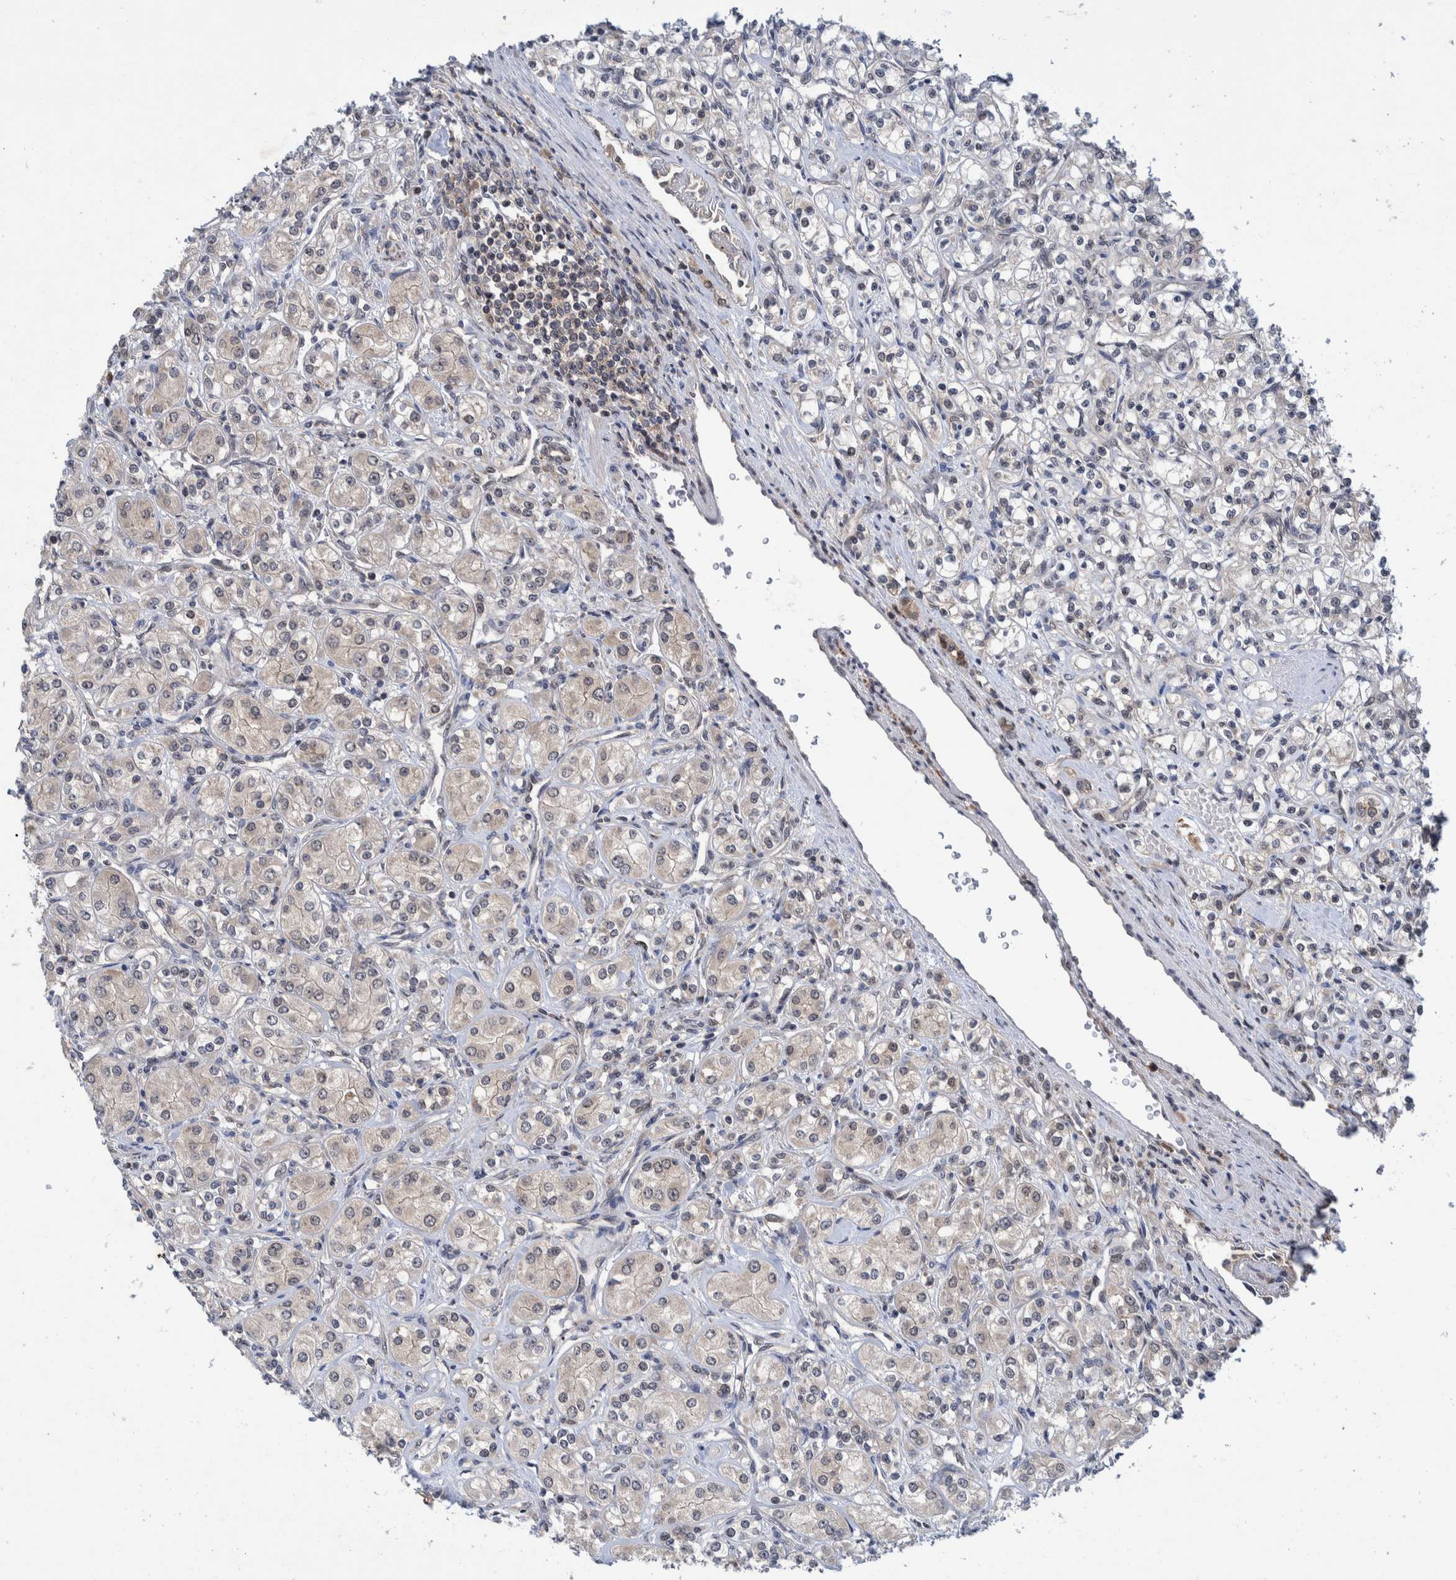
{"staining": {"intensity": "negative", "quantity": "none", "location": "none"}, "tissue": "renal cancer", "cell_type": "Tumor cells", "image_type": "cancer", "snomed": [{"axis": "morphology", "description": "Adenocarcinoma, NOS"}, {"axis": "topography", "description": "Kidney"}], "caption": "Human renal cancer stained for a protein using immunohistochemistry (IHC) reveals no expression in tumor cells.", "gene": "PLPBP", "patient": {"sex": "male", "age": 77}}